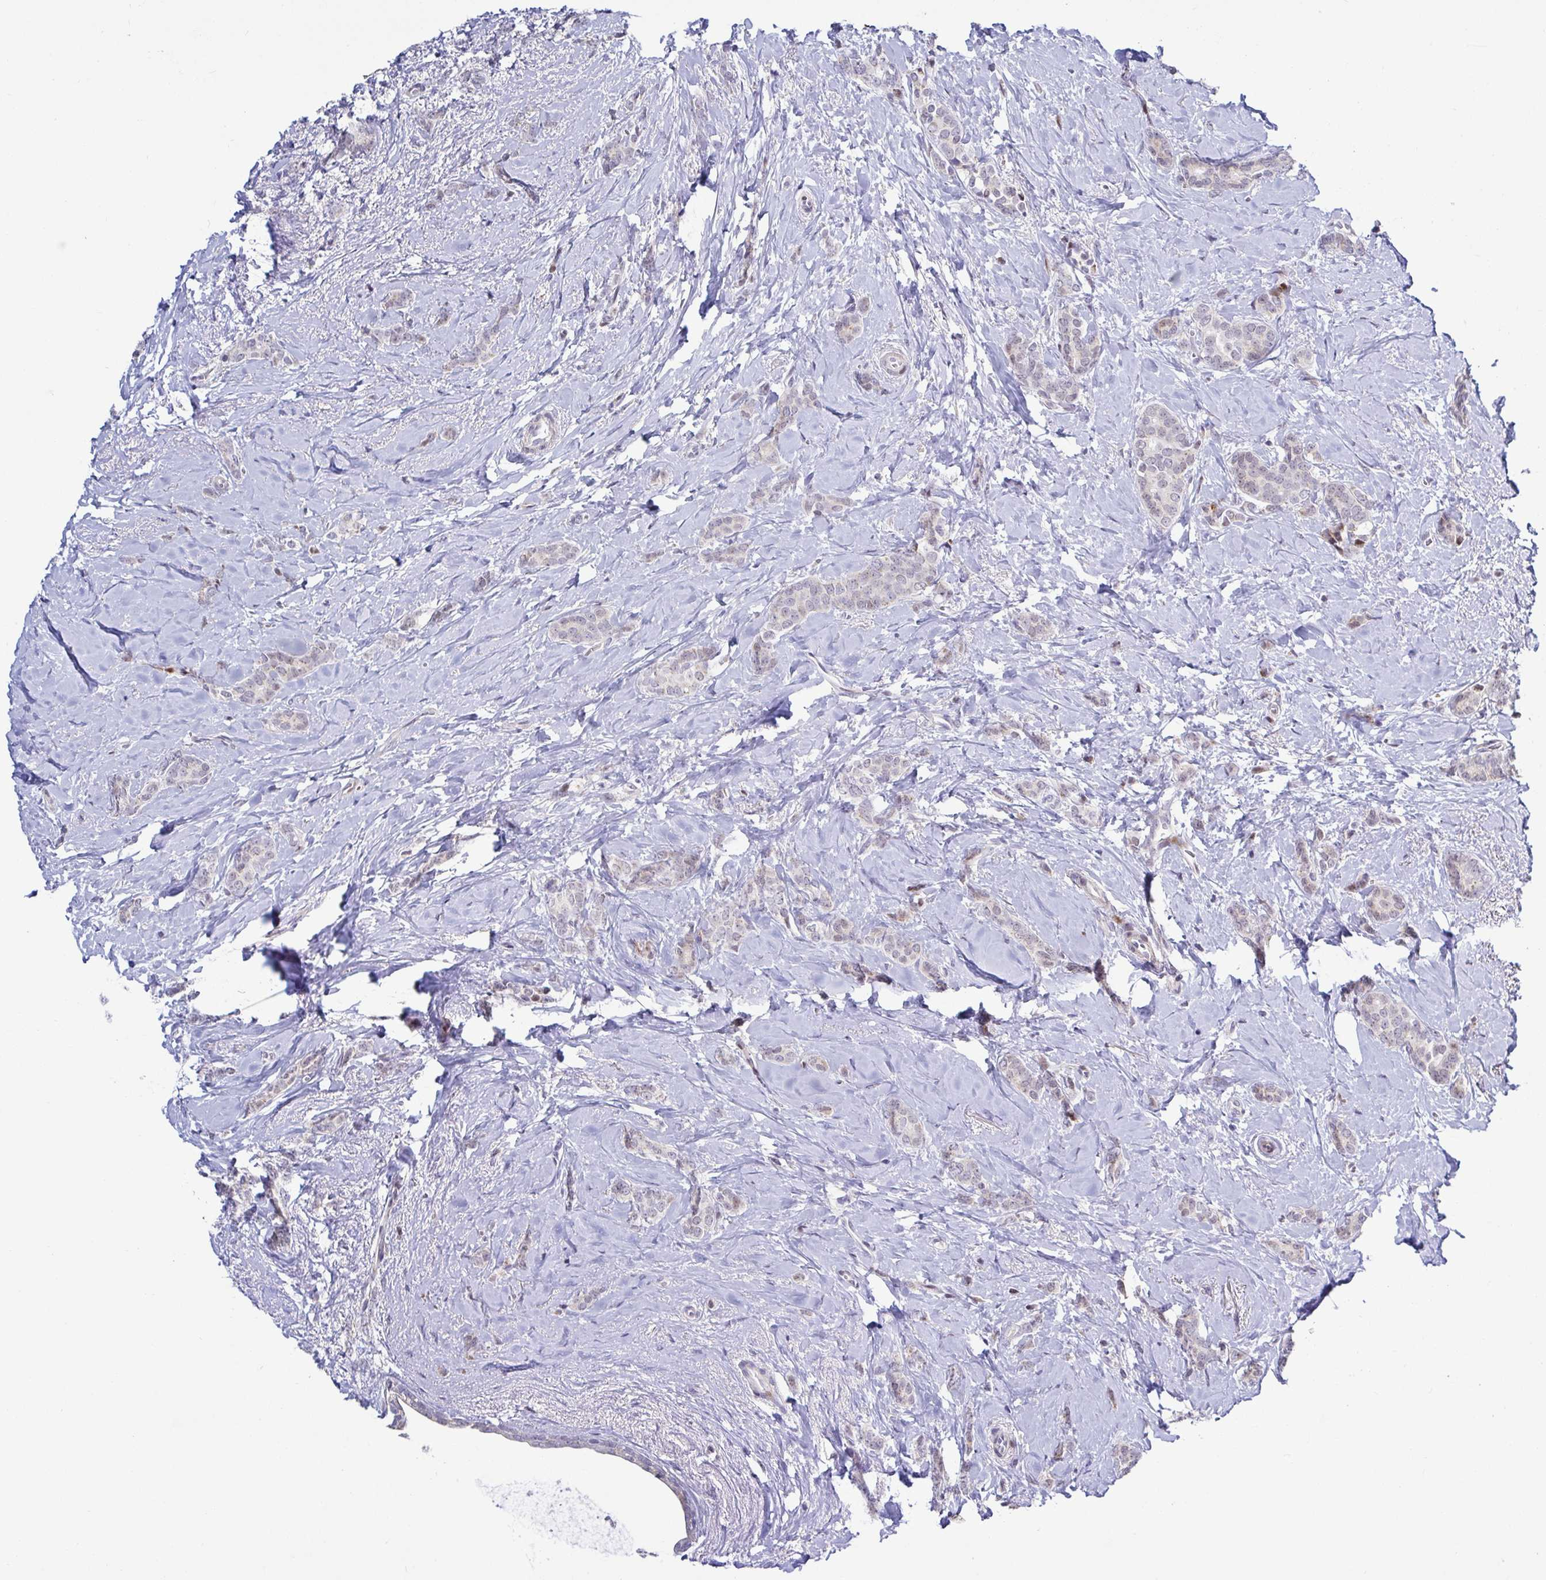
{"staining": {"intensity": "weak", "quantity": "<25%", "location": "cytoplasmic/membranous"}, "tissue": "breast cancer", "cell_type": "Tumor cells", "image_type": "cancer", "snomed": [{"axis": "morphology", "description": "Normal tissue, NOS"}, {"axis": "morphology", "description": "Duct carcinoma"}, {"axis": "topography", "description": "Breast"}], "caption": "Protein analysis of breast cancer (intraductal carcinoma) displays no significant staining in tumor cells.", "gene": "DZIP1", "patient": {"sex": "female", "age": 77}}